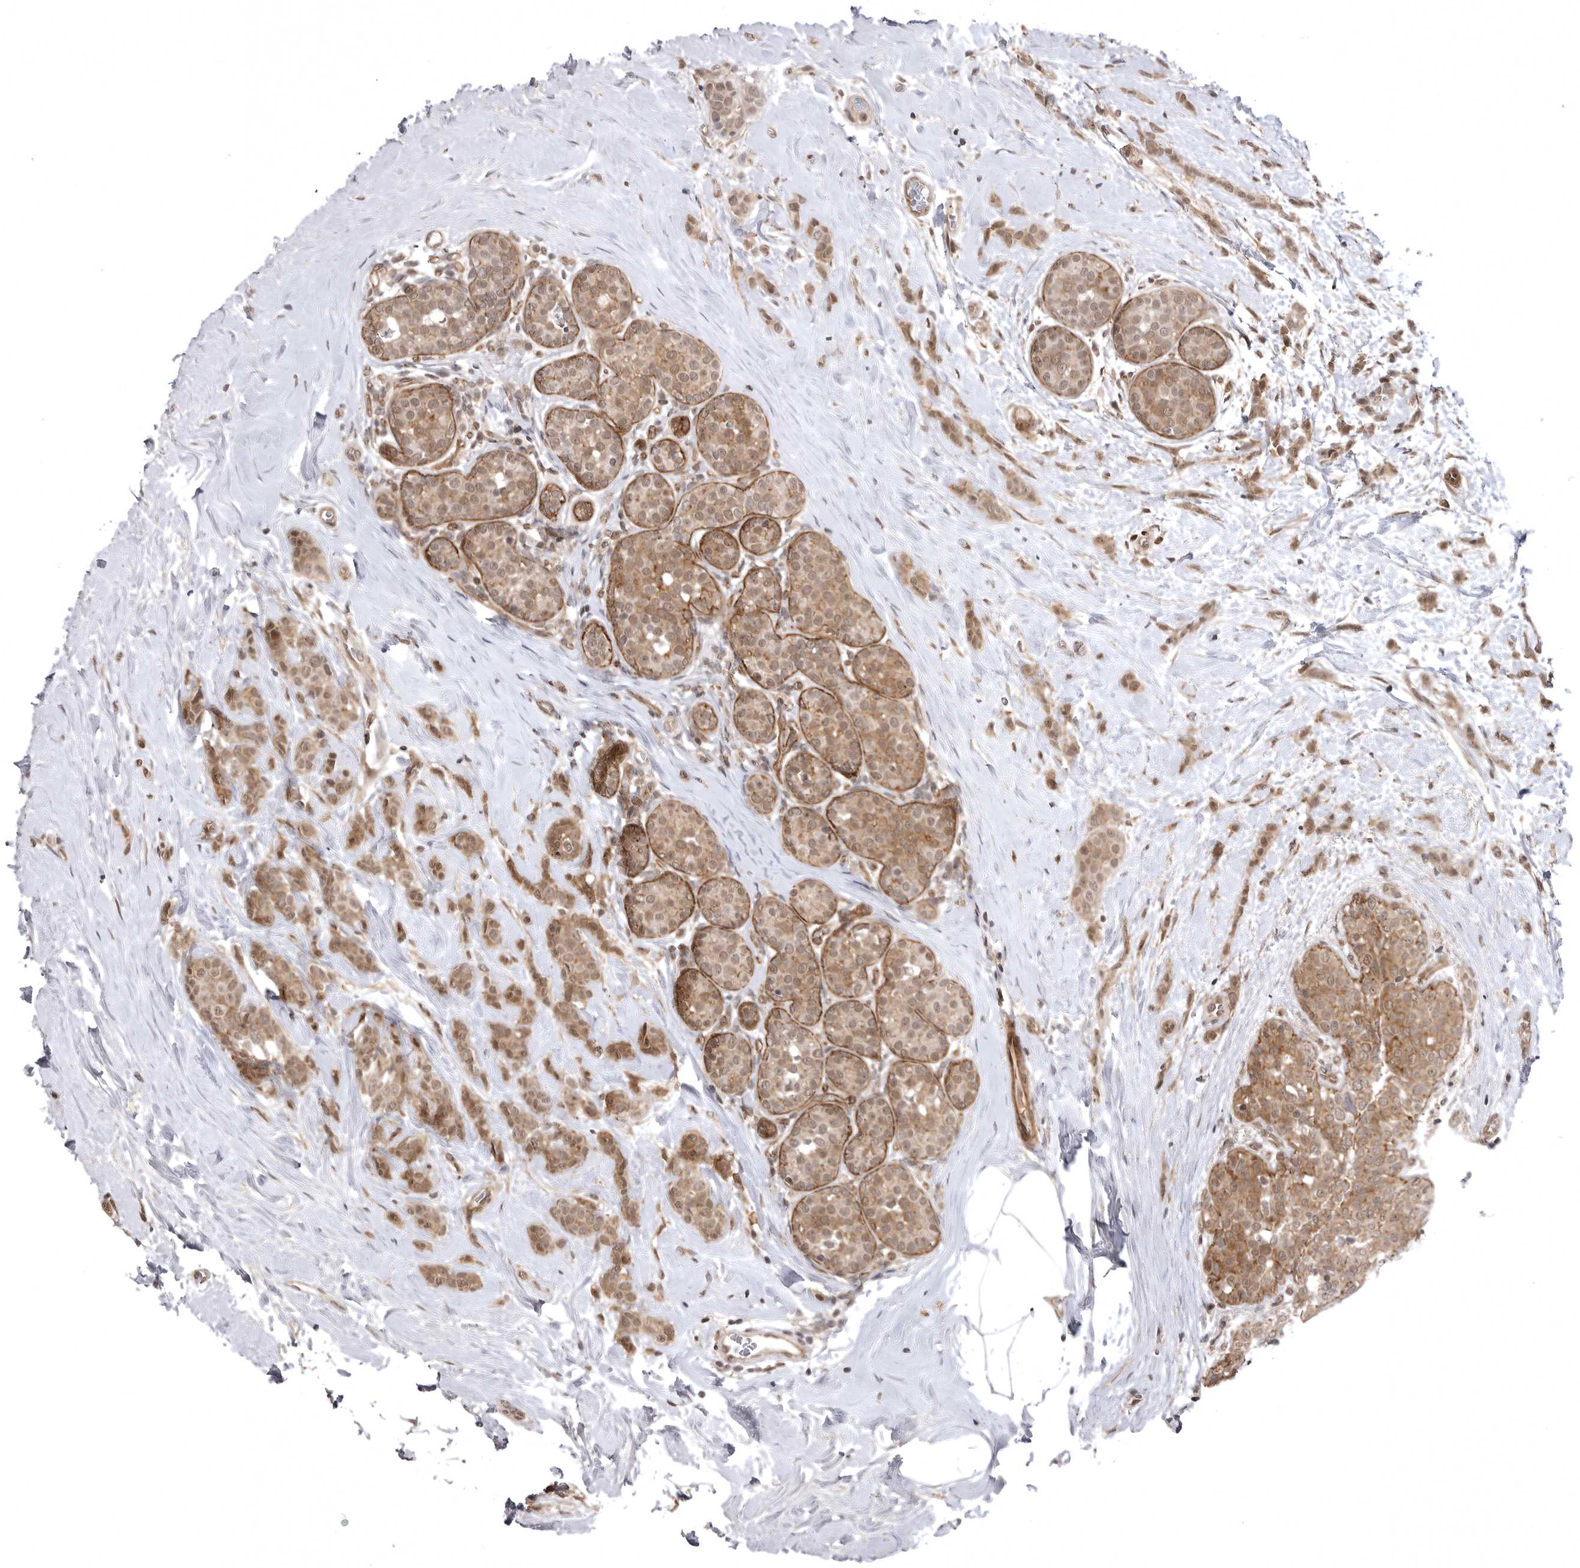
{"staining": {"intensity": "moderate", "quantity": ">75%", "location": "cytoplasmic/membranous,nuclear"}, "tissue": "breast cancer", "cell_type": "Tumor cells", "image_type": "cancer", "snomed": [{"axis": "morphology", "description": "Lobular carcinoma, in situ"}, {"axis": "morphology", "description": "Lobular carcinoma"}, {"axis": "topography", "description": "Breast"}], "caption": "An immunohistochemistry histopathology image of neoplastic tissue is shown. Protein staining in brown highlights moderate cytoplasmic/membranous and nuclear positivity in breast cancer (lobular carcinoma in situ) within tumor cells.", "gene": "SORBS1", "patient": {"sex": "female", "age": 41}}